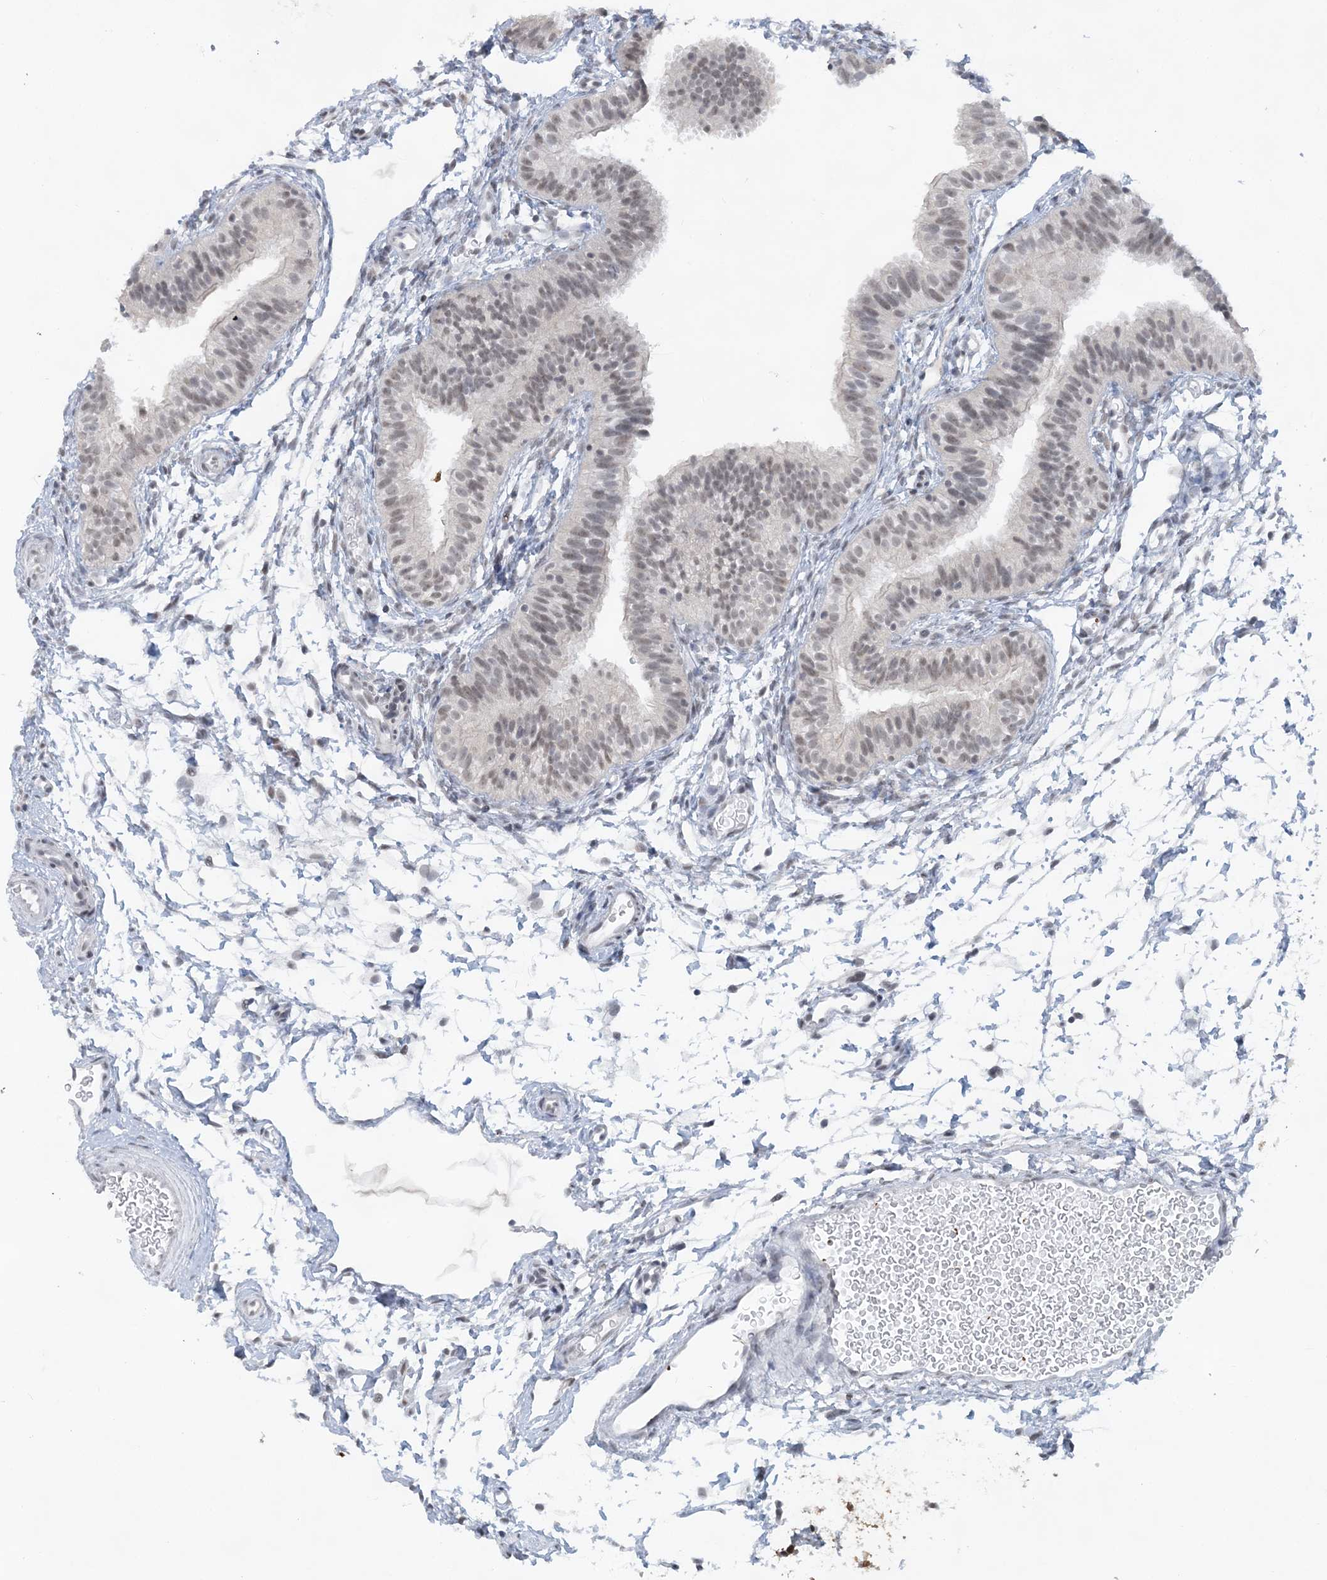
{"staining": {"intensity": "weak", "quantity": "25%-75%", "location": "nuclear"}, "tissue": "fallopian tube", "cell_type": "Glandular cells", "image_type": "normal", "snomed": [{"axis": "morphology", "description": "Normal tissue, NOS"}, {"axis": "topography", "description": "Fallopian tube"}], "caption": "A brown stain labels weak nuclear positivity of a protein in glandular cells of unremarkable human fallopian tube.", "gene": "KMT2D", "patient": {"sex": "female", "age": 35}}